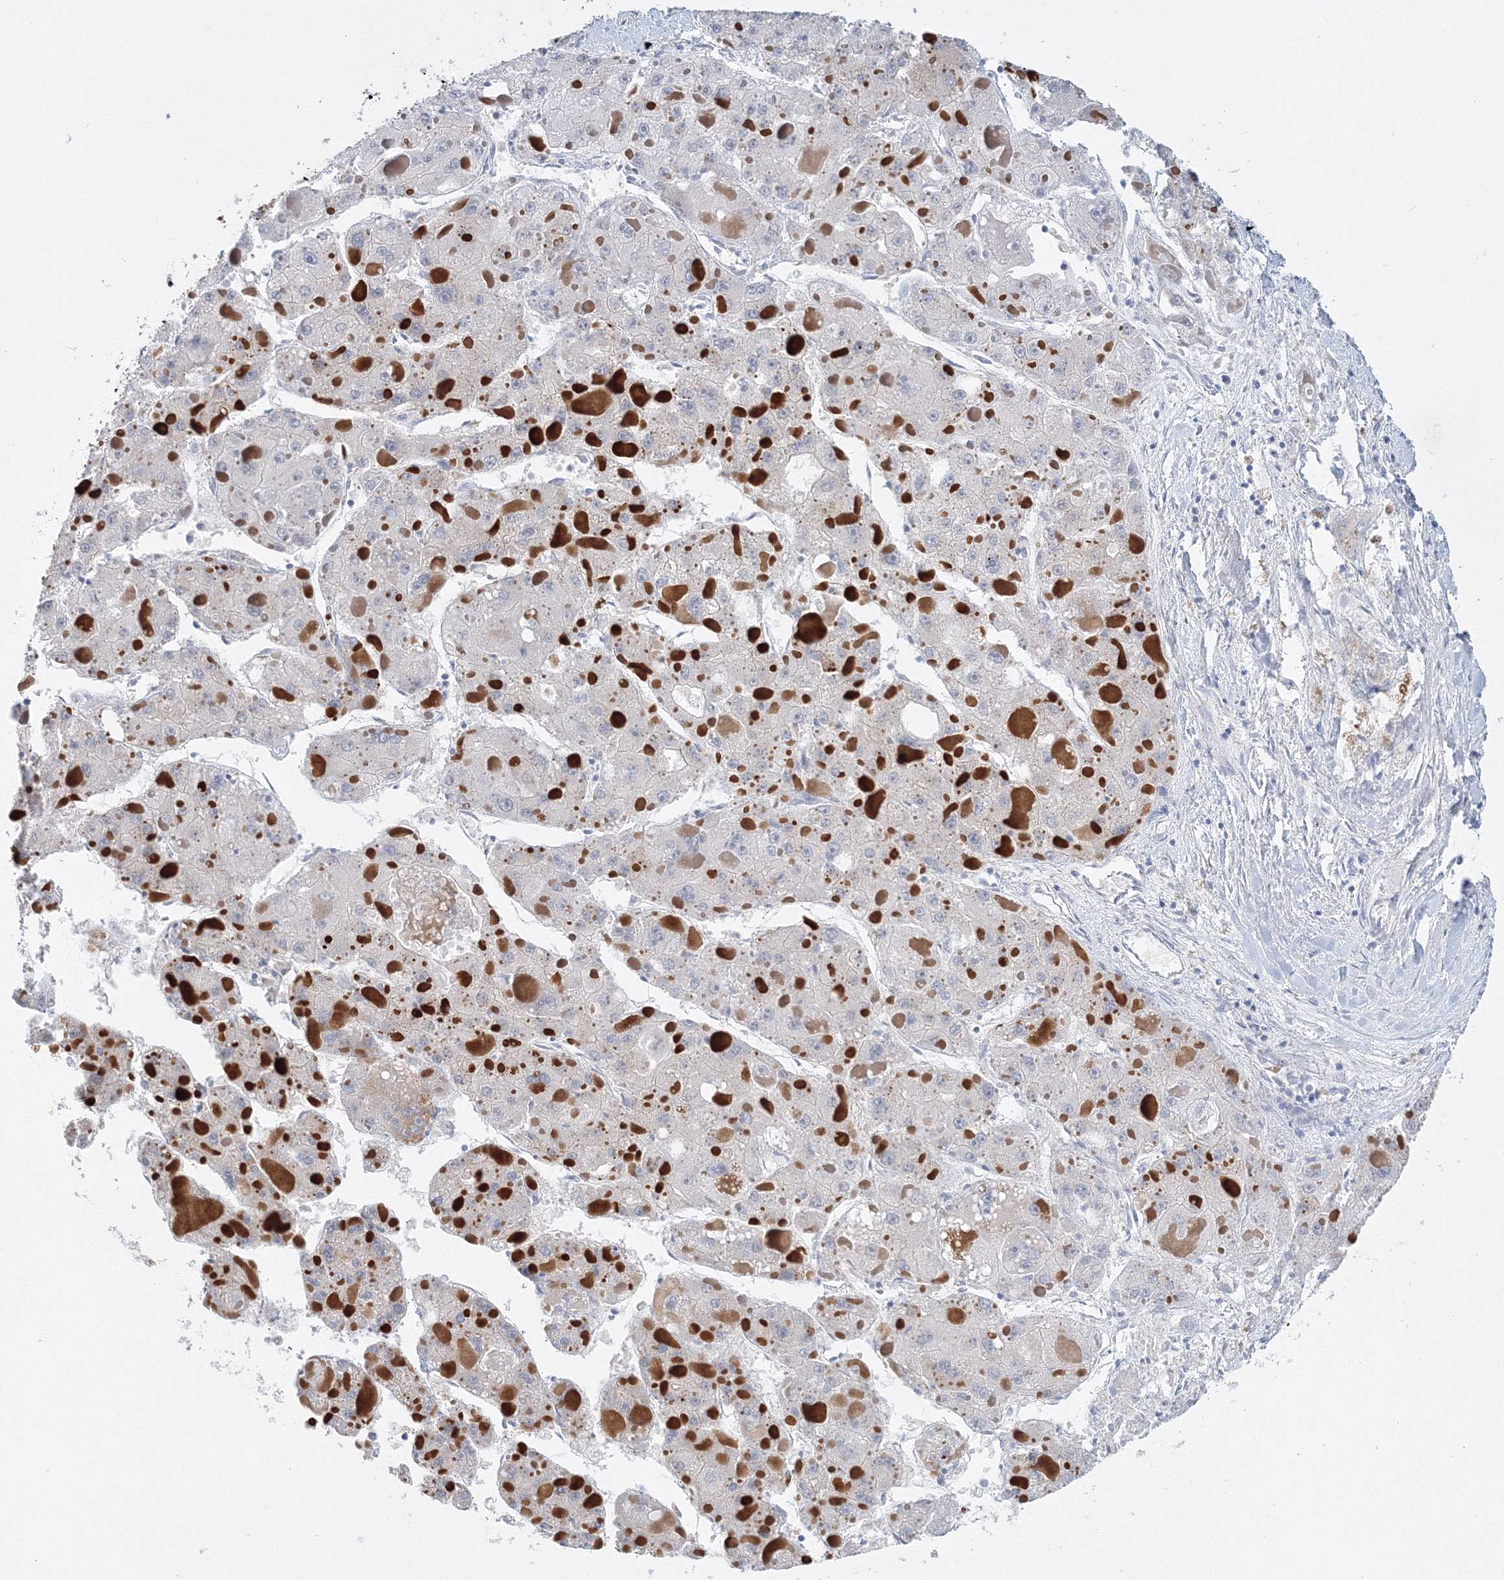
{"staining": {"intensity": "negative", "quantity": "none", "location": "none"}, "tissue": "liver cancer", "cell_type": "Tumor cells", "image_type": "cancer", "snomed": [{"axis": "morphology", "description": "Carcinoma, Hepatocellular, NOS"}, {"axis": "topography", "description": "Liver"}], "caption": "An image of human liver hepatocellular carcinoma is negative for staining in tumor cells.", "gene": "AASDH", "patient": {"sex": "female", "age": 73}}